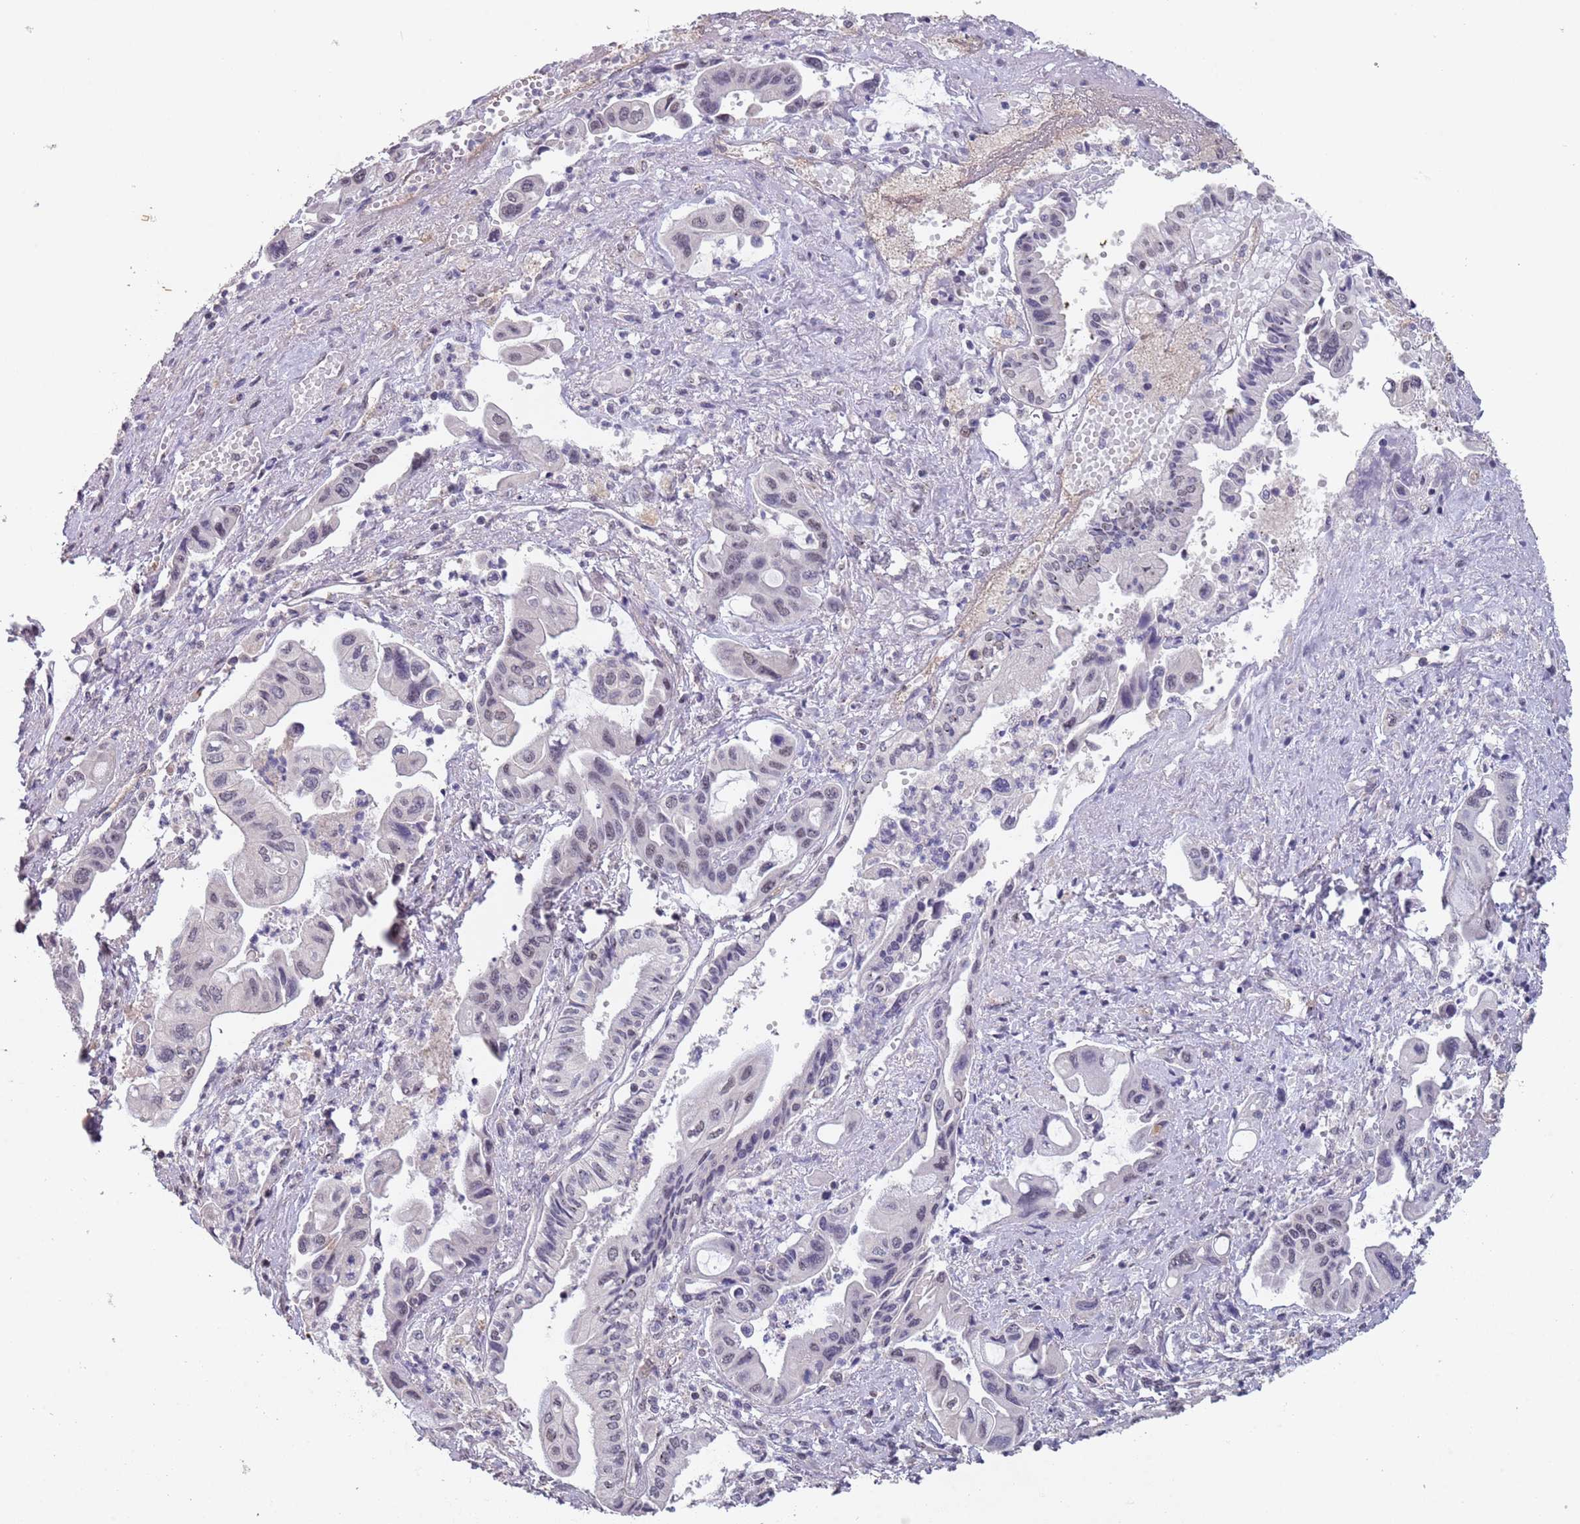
{"staining": {"intensity": "negative", "quantity": "none", "location": "none"}, "tissue": "pancreatic cancer", "cell_type": "Tumor cells", "image_type": "cancer", "snomed": [{"axis": "morphology", "description": "Adenocarcinoma, NOS"}, {"axis": "topography", "description": "Pancreas"}], "caption": "An immunohistochemistry (IHC) image of adenocarcinoma (pancreatic) is shown. There is no staining in tumor cells of adenocarcinoma (pancreatic).", "gene": "CIZ1", "patient": {"sex": "female", "age": 50}}